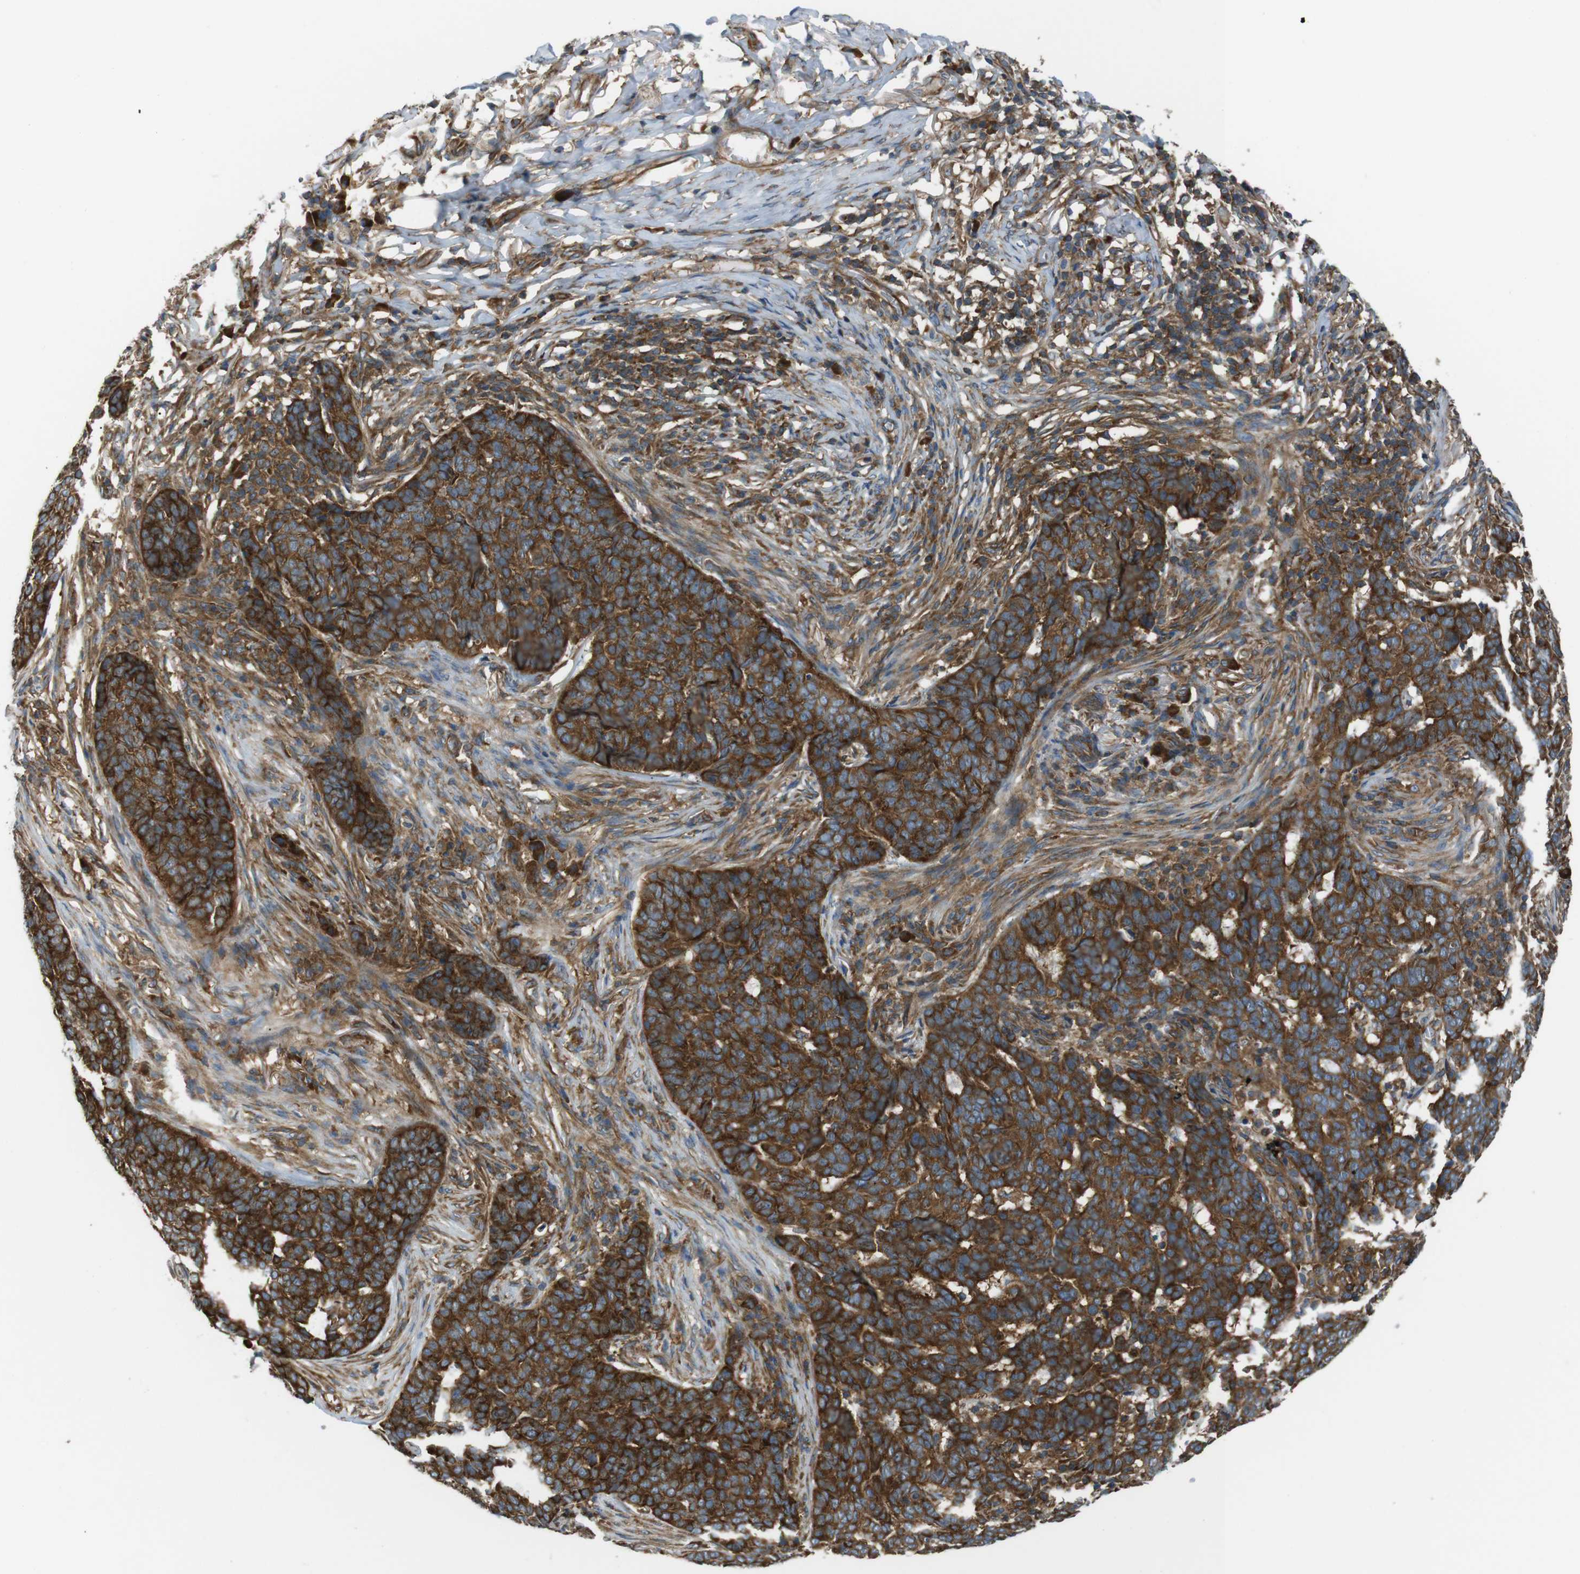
{"staining": {"intensity": "strong", "quantity": "25%-75%", "location": "cytoplasmic/membranous"}, "tissue": "skin cancer", "cell_type": "Tumor cells", "image_type": "cancer", "snomed": [{"axis": "morphology", "description": "Basal cell carcinoma"}, {"axis": "topography", "description": "Skin"}], "caption": "This histopathology image shows IHC staining of skin cancer, with high strong cytoplasmic/membranous expression in approximately 25%-75% of tumor cells.", "gene": "TSC1", "patient": {"sex": "male", "age": 85}}